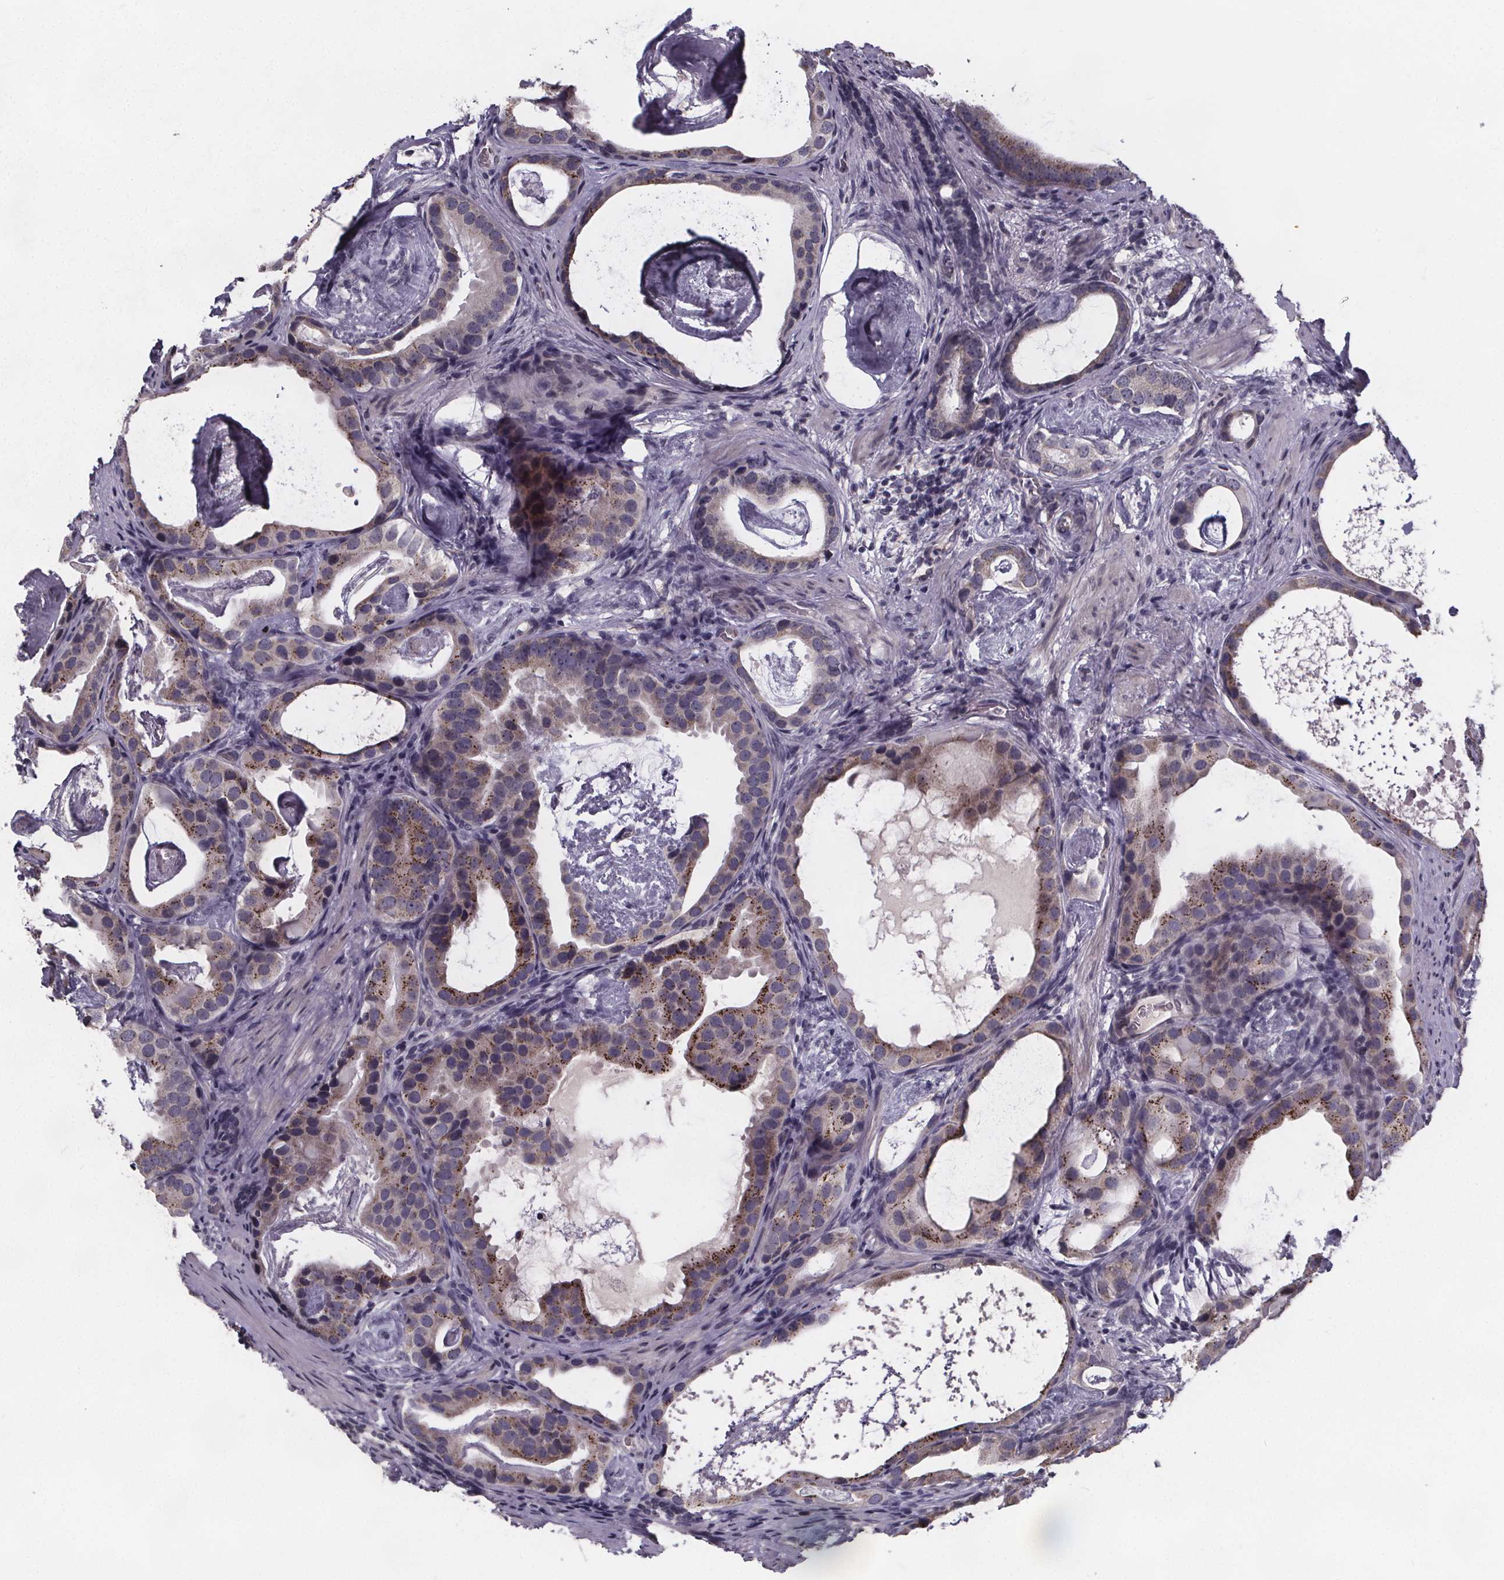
{"staining": {"intensity": "moderate", "quantity": ">75%", "location": "cytoplasmic/membranous"}, "tissue": "prostate cancer", "cell_type": "Tumor cells", "image_type": "cancer", "snomed": [{"axis": "morphology", "description": "Adenocarcinoma, Low grade"}, {"axis": "topography", "description": "Prostate and seminal vesicle, NOS"}], "caption": "Adenocarcinoma (low-grade) (prostate) tissue reveals moderate cytoplasmic/membranous staining in approximately >75% of tumor cells", "gene": "FAM181B", "patient": {"sex": "male", "age": 71}}